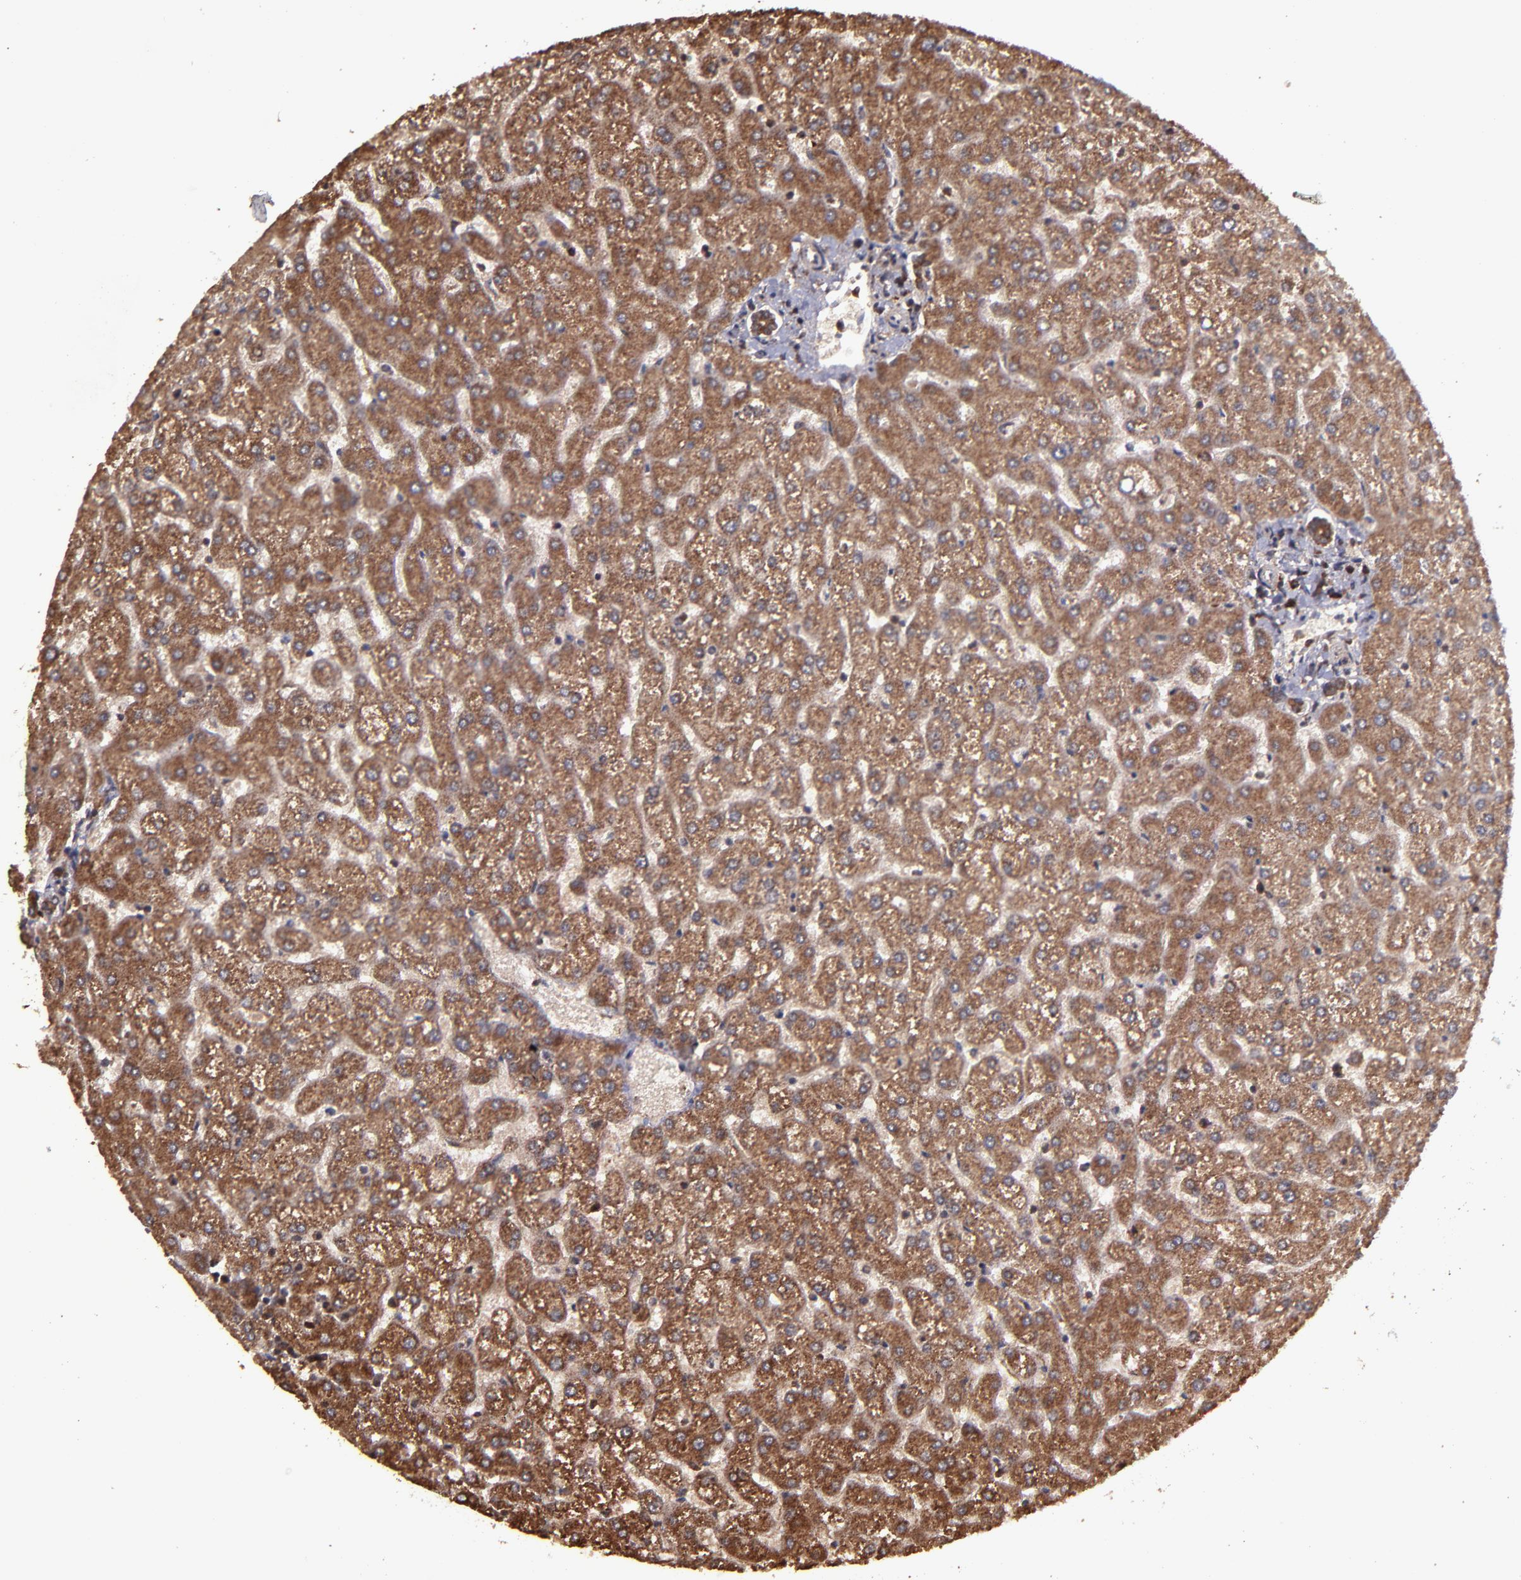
{"staining": {"intensity": "strong", "quantity": ">75%", "location": "cytoplasmic/membranous,nuclear"}, "tissue": "liver", "cell_type": "Cholangiocytes", "image_type": "normal", "snomed": [{"axis": "morphology", "description": "Normal tissue, NOS"}, {"axis": "topography", "description": "Liver"}], "caption": "Immunohistochemical staining of normal liver displays high levels of strong cytoplasmic/membranous,nuclear positivity in about >75% of cholangiocytes. The protein of interest is stained brown, and the nuclei are stained in blue (DAB IHC with brightfield microscopy, high magnification).", "gene": "EIF4ENIF1", "patient": {"sex": "female", "age": 32}}